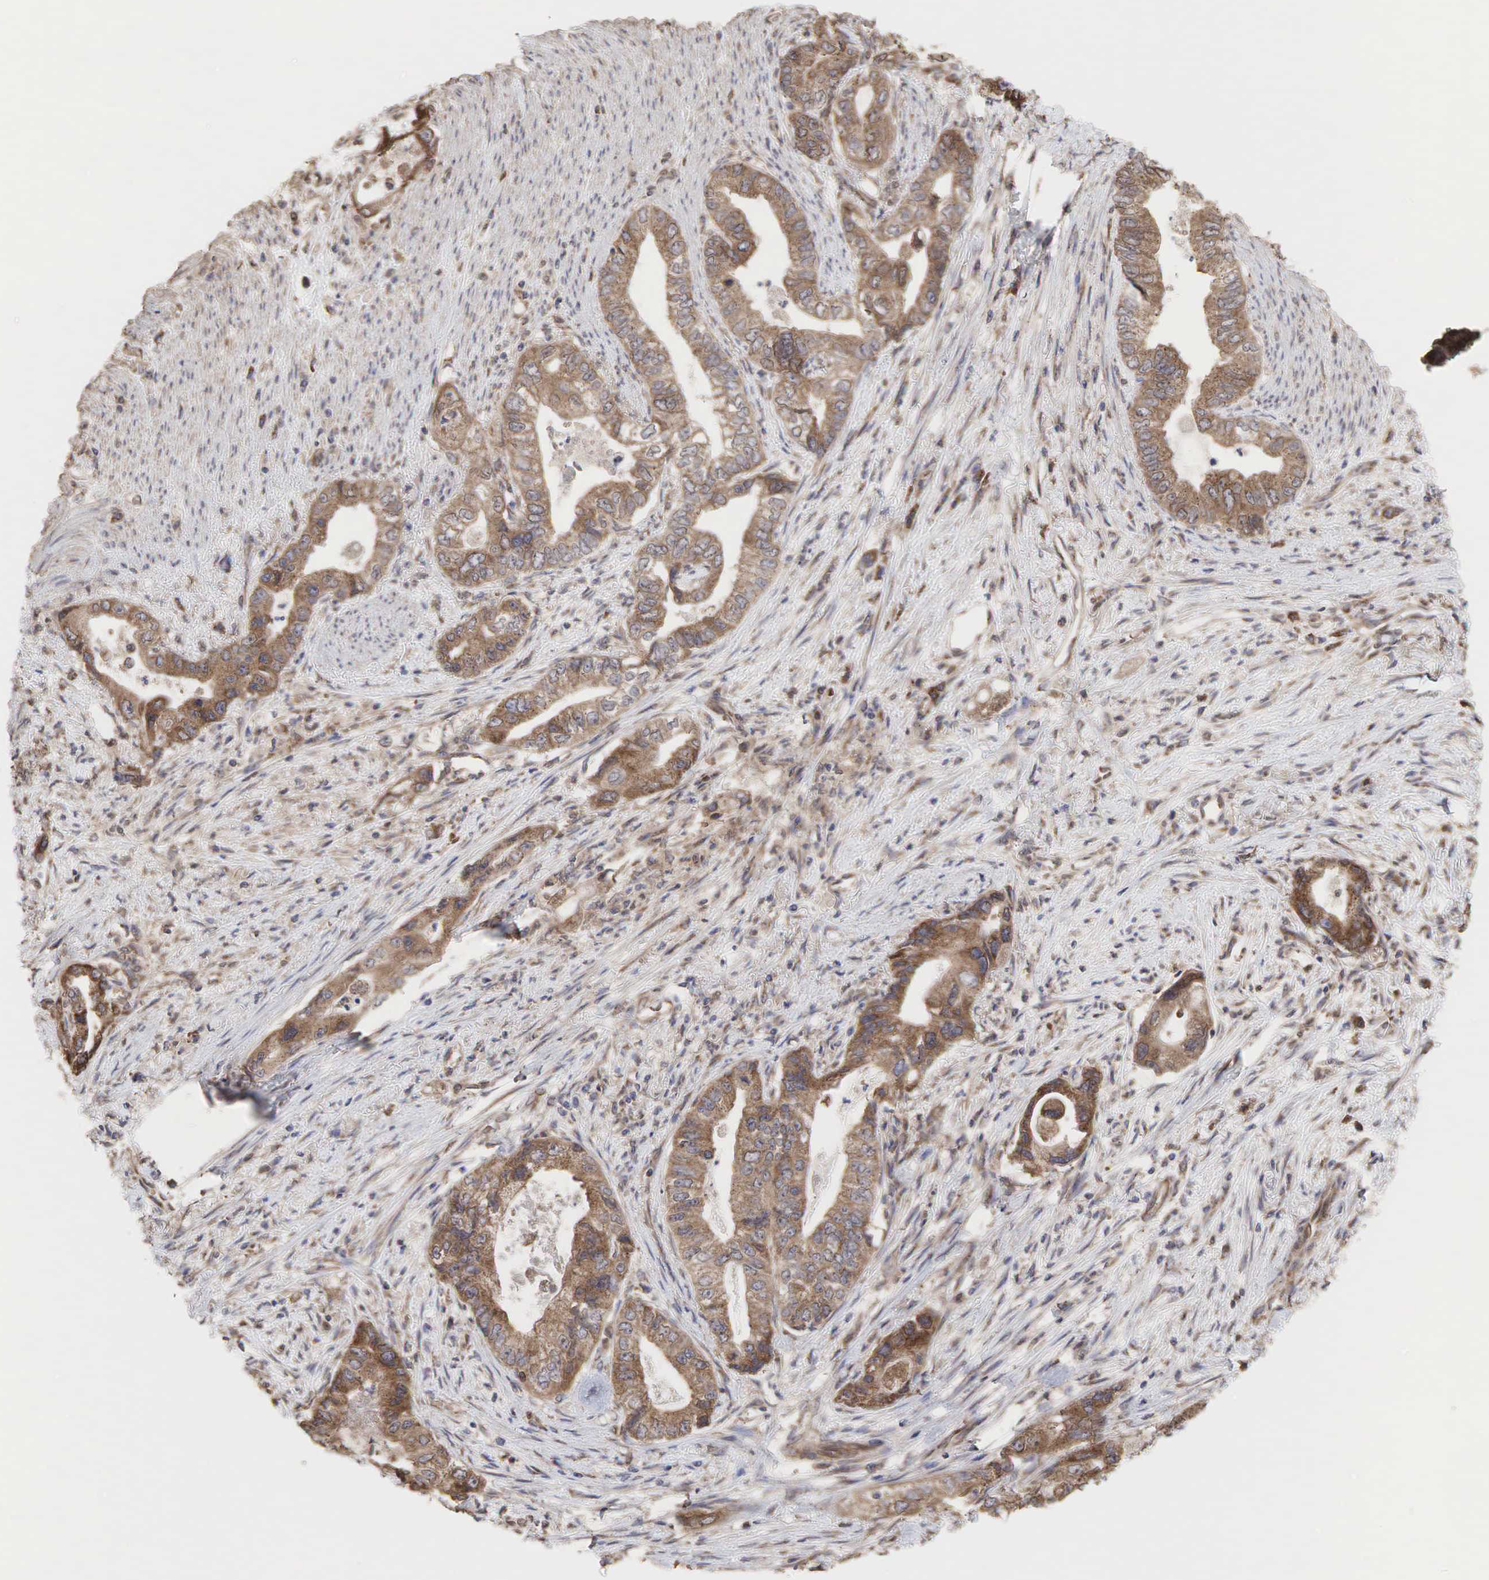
{"staining": {"intensity": "moderate", "quantity": ">75%", "location": "cytoplasmic/membranous"}, "tissue": "pancreatic cancer", "cell_type": "Tumor cells", "image_type": "cancer", "snomed": [{"axis": "morphology", "description": "Adenocarcinoma, NOS"}, {"axis": "topography", "description": "Pancreas"}, {"axis": "topography", "description": "Stomach, upper"}], "caption": "Moderate cytoplasmic/membranous staining is appreciated in approximately >75% of tumor cells in pancreatic cancer.", "gene": "PABPC5", "patient": {"sex": "male", "age": 77}}